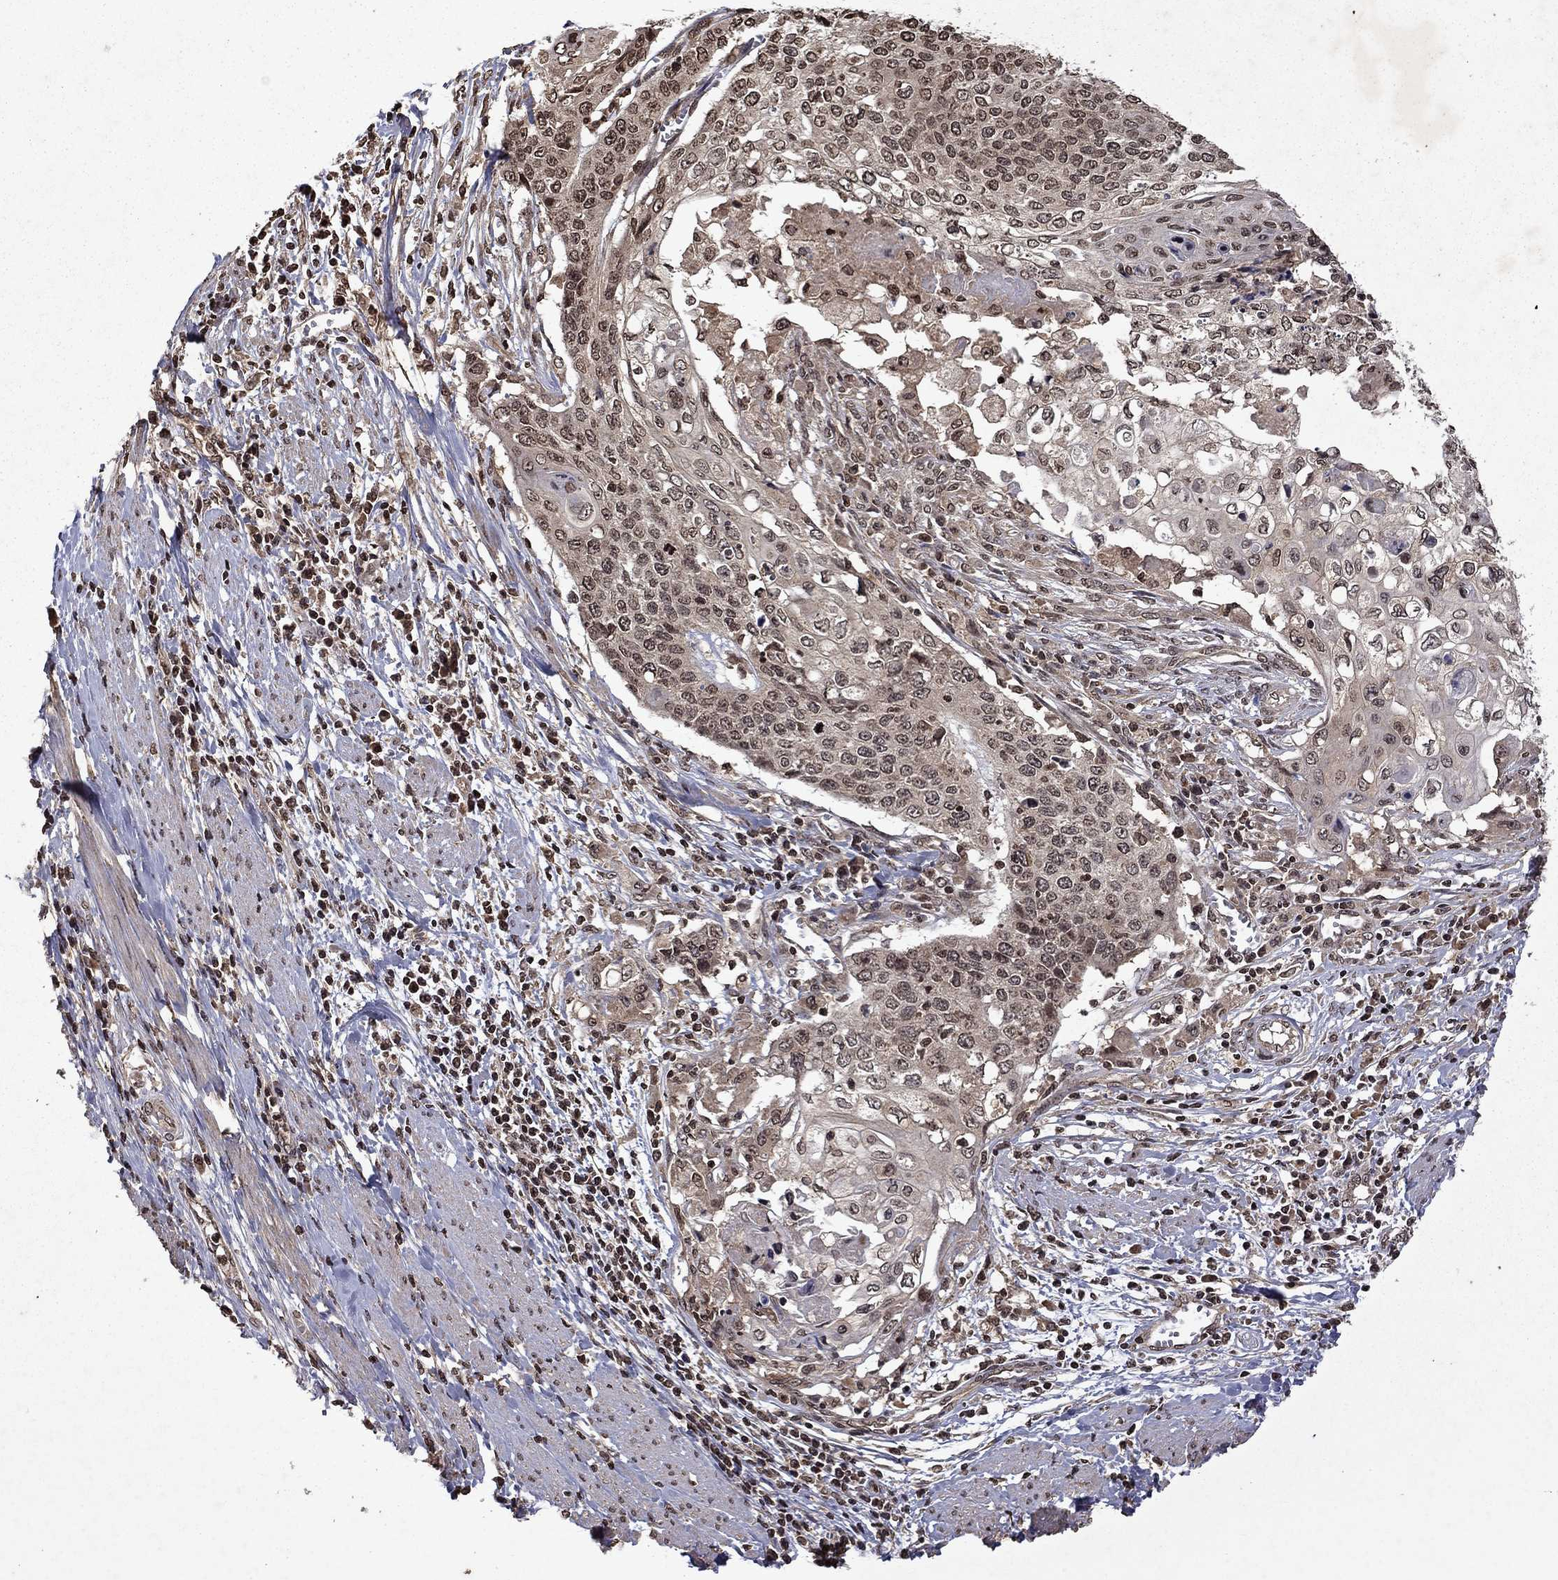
{"staining": {"intensity": "moderate", "quantity": "25%-75%", "location": "nuclear"}, "tissue": "cervical cancer", "cell_type": "Tumor cells", "image_type": "cancer", "snomed": [{"axis": "morphology", "description": "Squamous cell carcinoma, NOS"}, {"axis": "topography", "description": "Cervix"}], "caption": "The micrograph shows staining of cervical squamous cell carcinoma, revealing moderate nuclear protein staining (brown color) within tumor cells. The protein is stained brown, and the nuclei are stained in blue (DAB (3,3'-diaminobenzidine) IHC with brightfield microscopy, high magnification).", "gene": "PIN4", "patient": {"sex": "female", "age": 39}}